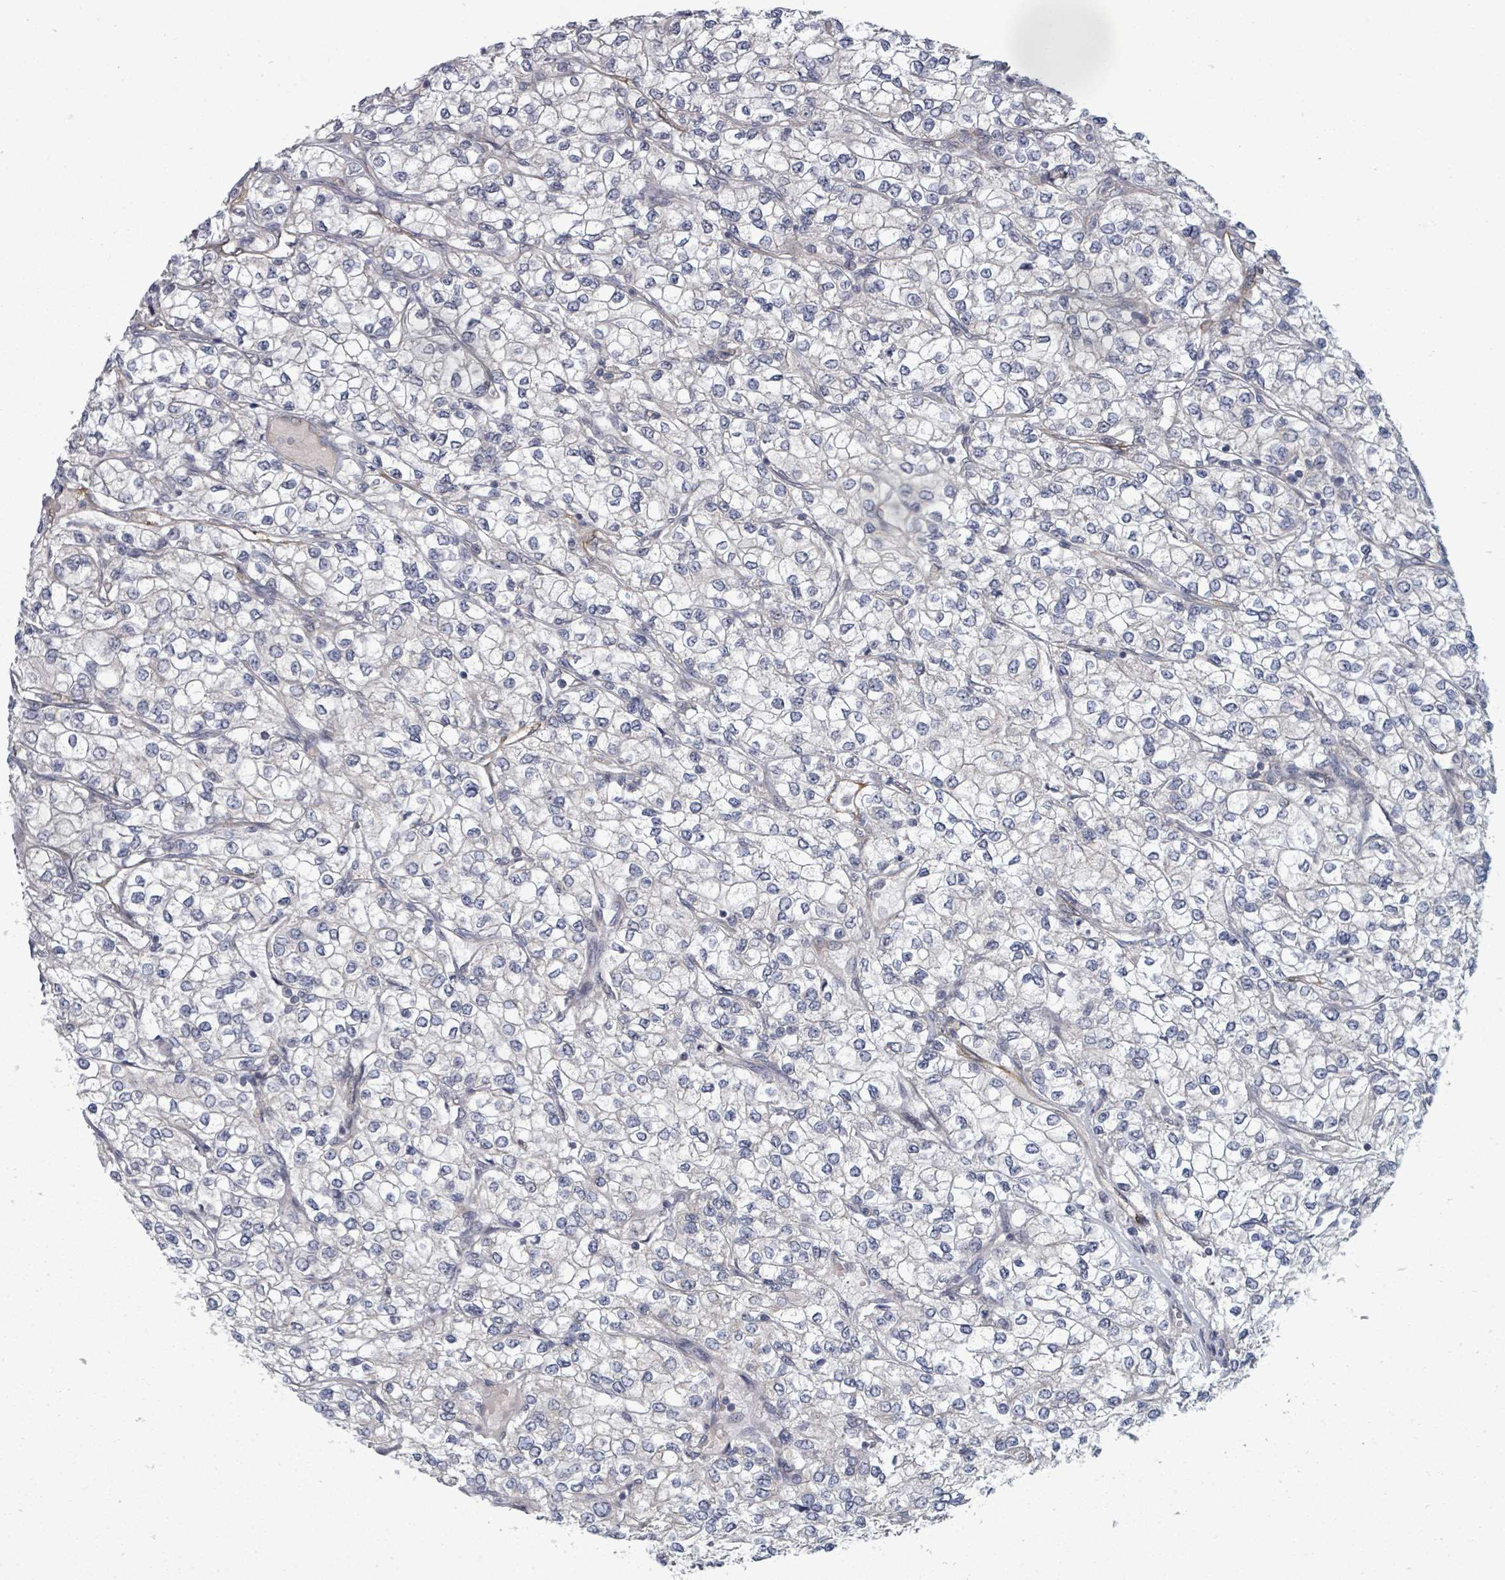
{"staining": {"intensity": "negative", "quantity": "none", "location": "none"}, "tissue": "renal cancer", "cell_type": "Tumor cells", "image_type": "cancer", "snomed": [{"axis": "morphology", "description": "Adenocarcinoma, NOS"}, {"axis": "topography", "description": "Kidney"}], "caption": "High magnification brightfield microscopy of adenocarcinoma (renal) stained with DAB (brown) and counterstained with hematoxylin (blue): tumor cells show no significant positivity.", "gene": "FKBP1A", "patient": {"sex": "male", "age": 80}}